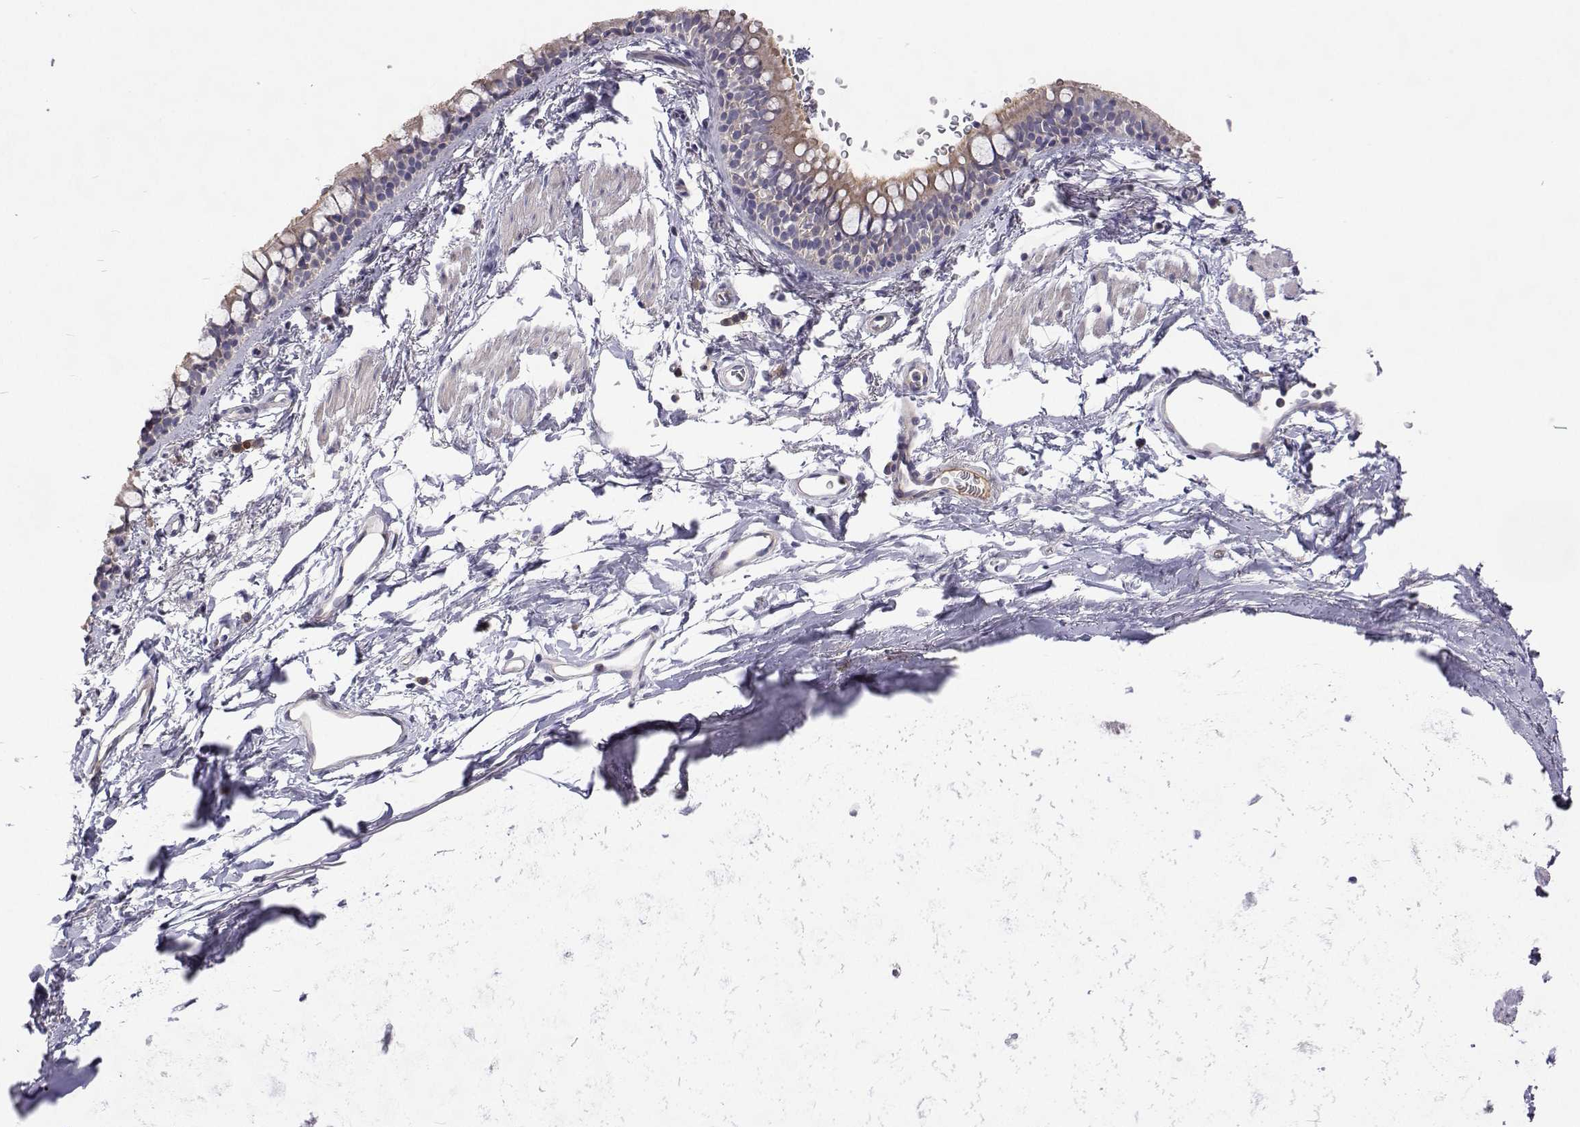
{"staining": {"intensity": "negative", "quantity": "none", "location": "none"}, "tissue": "bronchus", "cell_type": "Respiratory epithelial cells", "image_type": "normal", "snomed": [{"axis": "morphology", "description": "Normal tissue, NOS"}, {"axis": "topography", "description": "Lymph node"}, {"axis": "topography", "description": "Cartilage tissue"}, {"axis": "topography", "description": "Bronchus"}], "caption": "DAB (3,3'-diaminobenzidine) immunohistochemical staining of normal human bronchus exhibits no significant staining in respiratory epithelial cells. The staining was performed using DAB to visualize the protein expression in brown, while the nuclei were stained in blue with hematoxylin (Magnification: 20x).", "gene": "NPR3", "patient": {"sex": "female", "age": 70}}